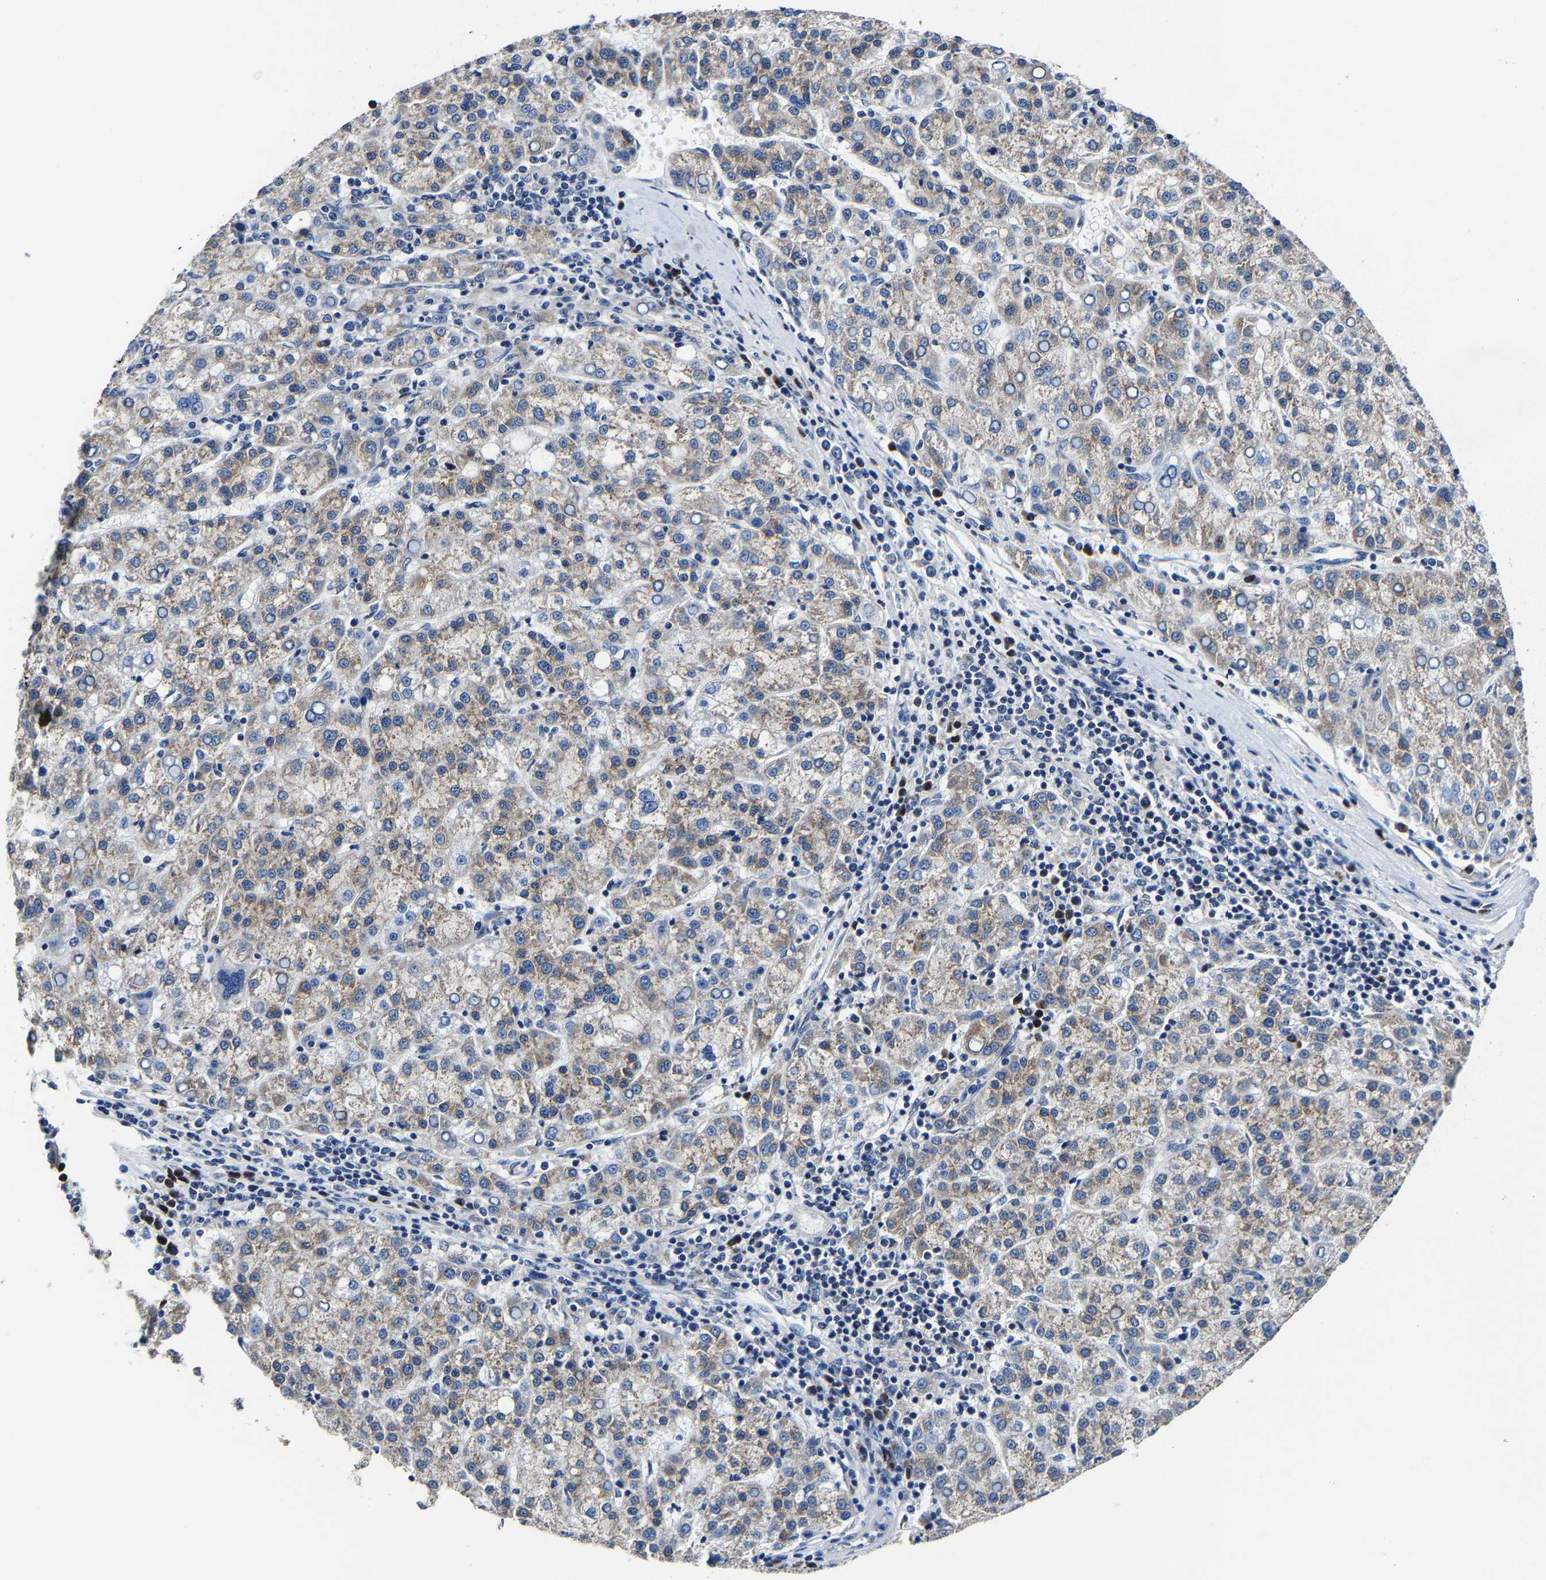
{"staining": {"intensity": "weak", "quantity": ">75%", "location": "cytoplasmic/membranous"}, "tissue": "liver cancer", "cell_type": "Tumor cells", "image_type": "cancer", "snomed": [{"axis": "morphology", "description": "Carcinoma, Hepatocellular, NOS"}, {"axis": "topography", "description": "Liver"}], "caption": "This is a micrograph of IHC staining of liver cancer, which shows weak staining in the cytoplasmic/membranous of tumor cells.", "gene": "EBAG9", "patient": {"sex": "female", "age": 58}}